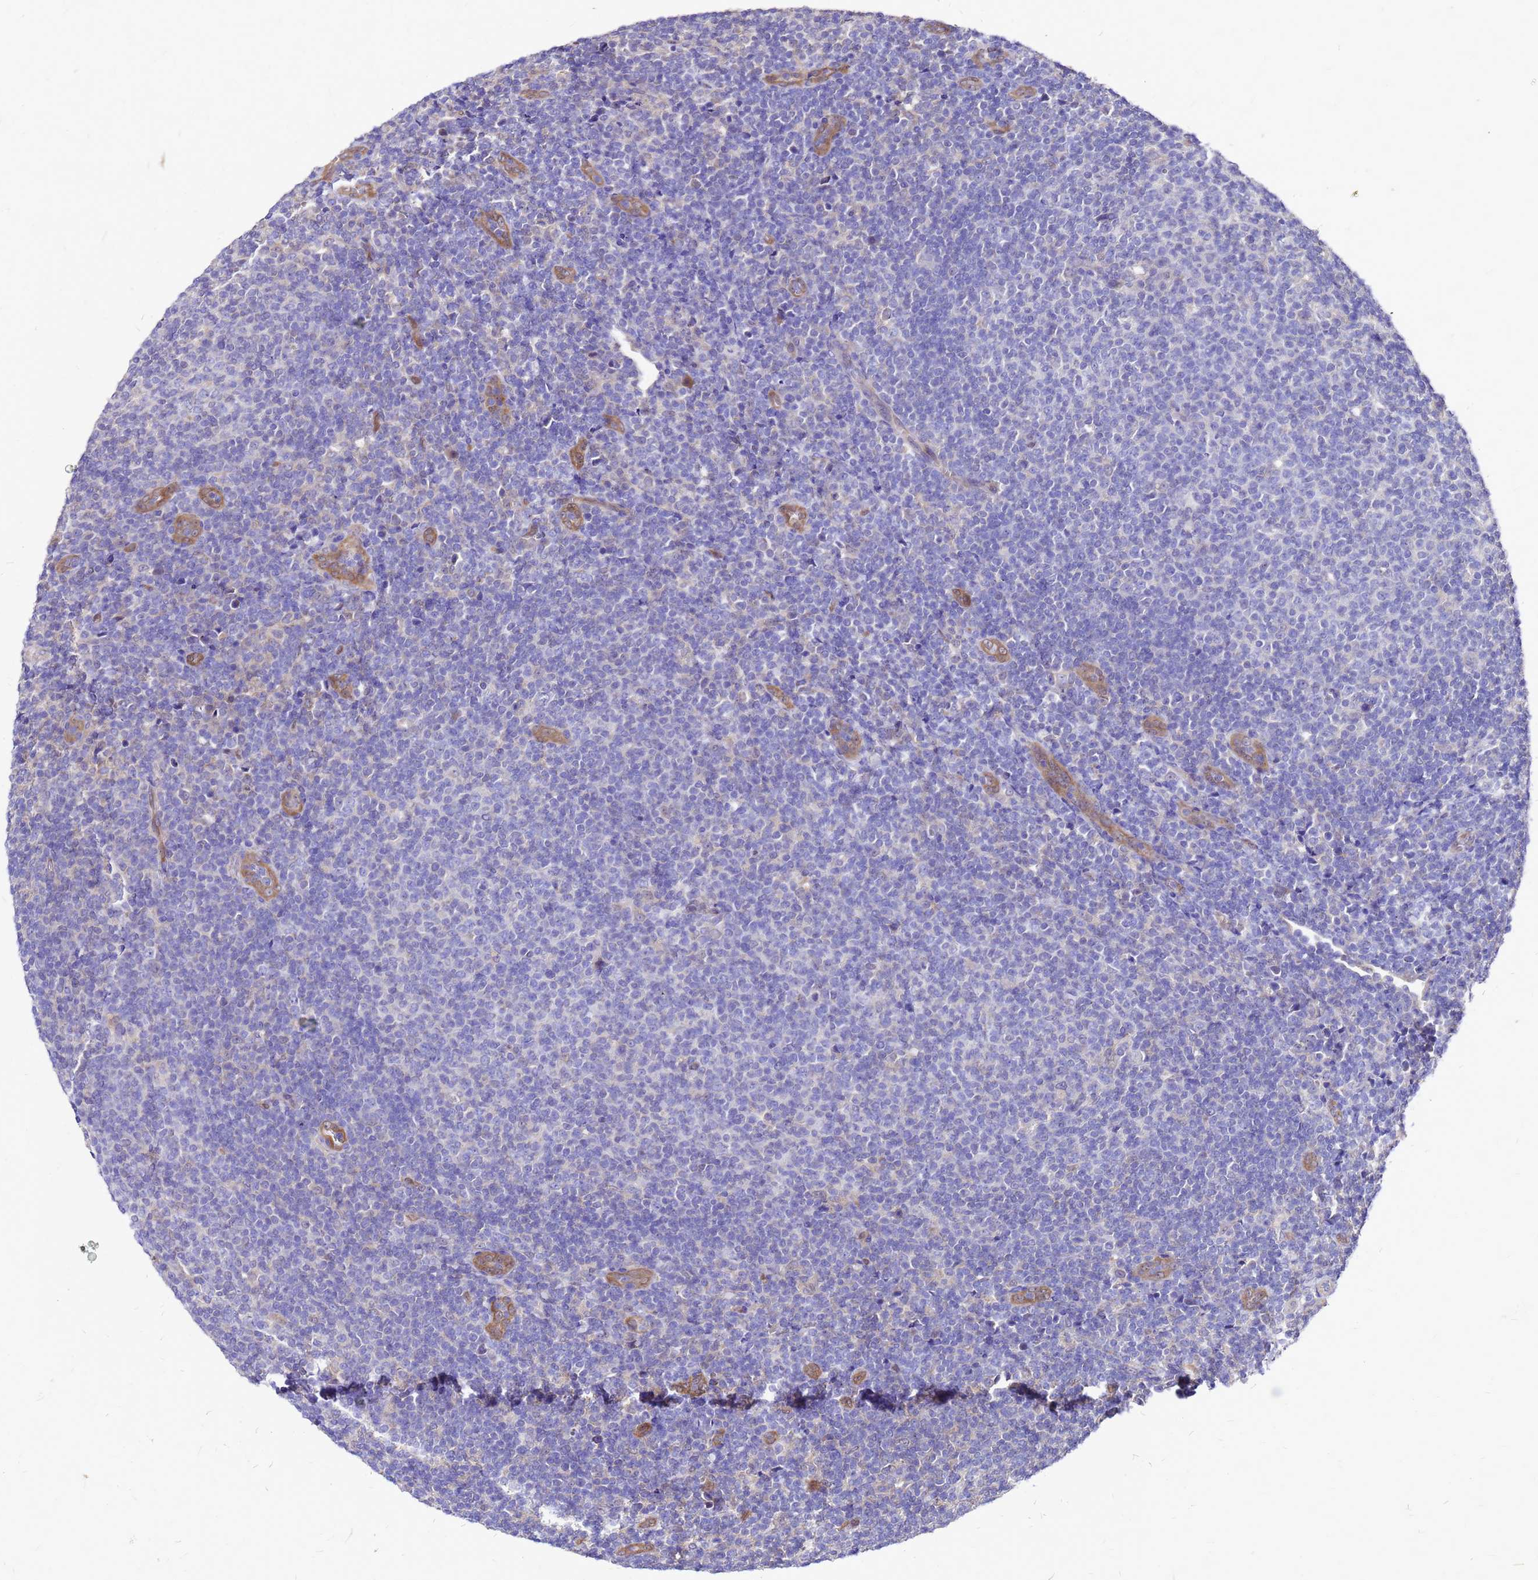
{"staining": {"intensity": "negative", "quantity": "none", "location": "none"}, "tissue": "lymphoma", "cell_type": "Tumor cells", "image_type": "cancer", "snomed": [{"axis": "morphology", "description": "Malignant lymphoma, non-Hodgkin's type, Low grade"}, {"axis": "topography", "description": "Lymph node"}], "caption": "The immunohistochemistry histopathology image has no significant expression in tumor cells of low-grade malignant lymphoma, non-Hodgkin's type tissue.", "gene": "DUSP23", "patient": {"sex": "male", "age": 66}}